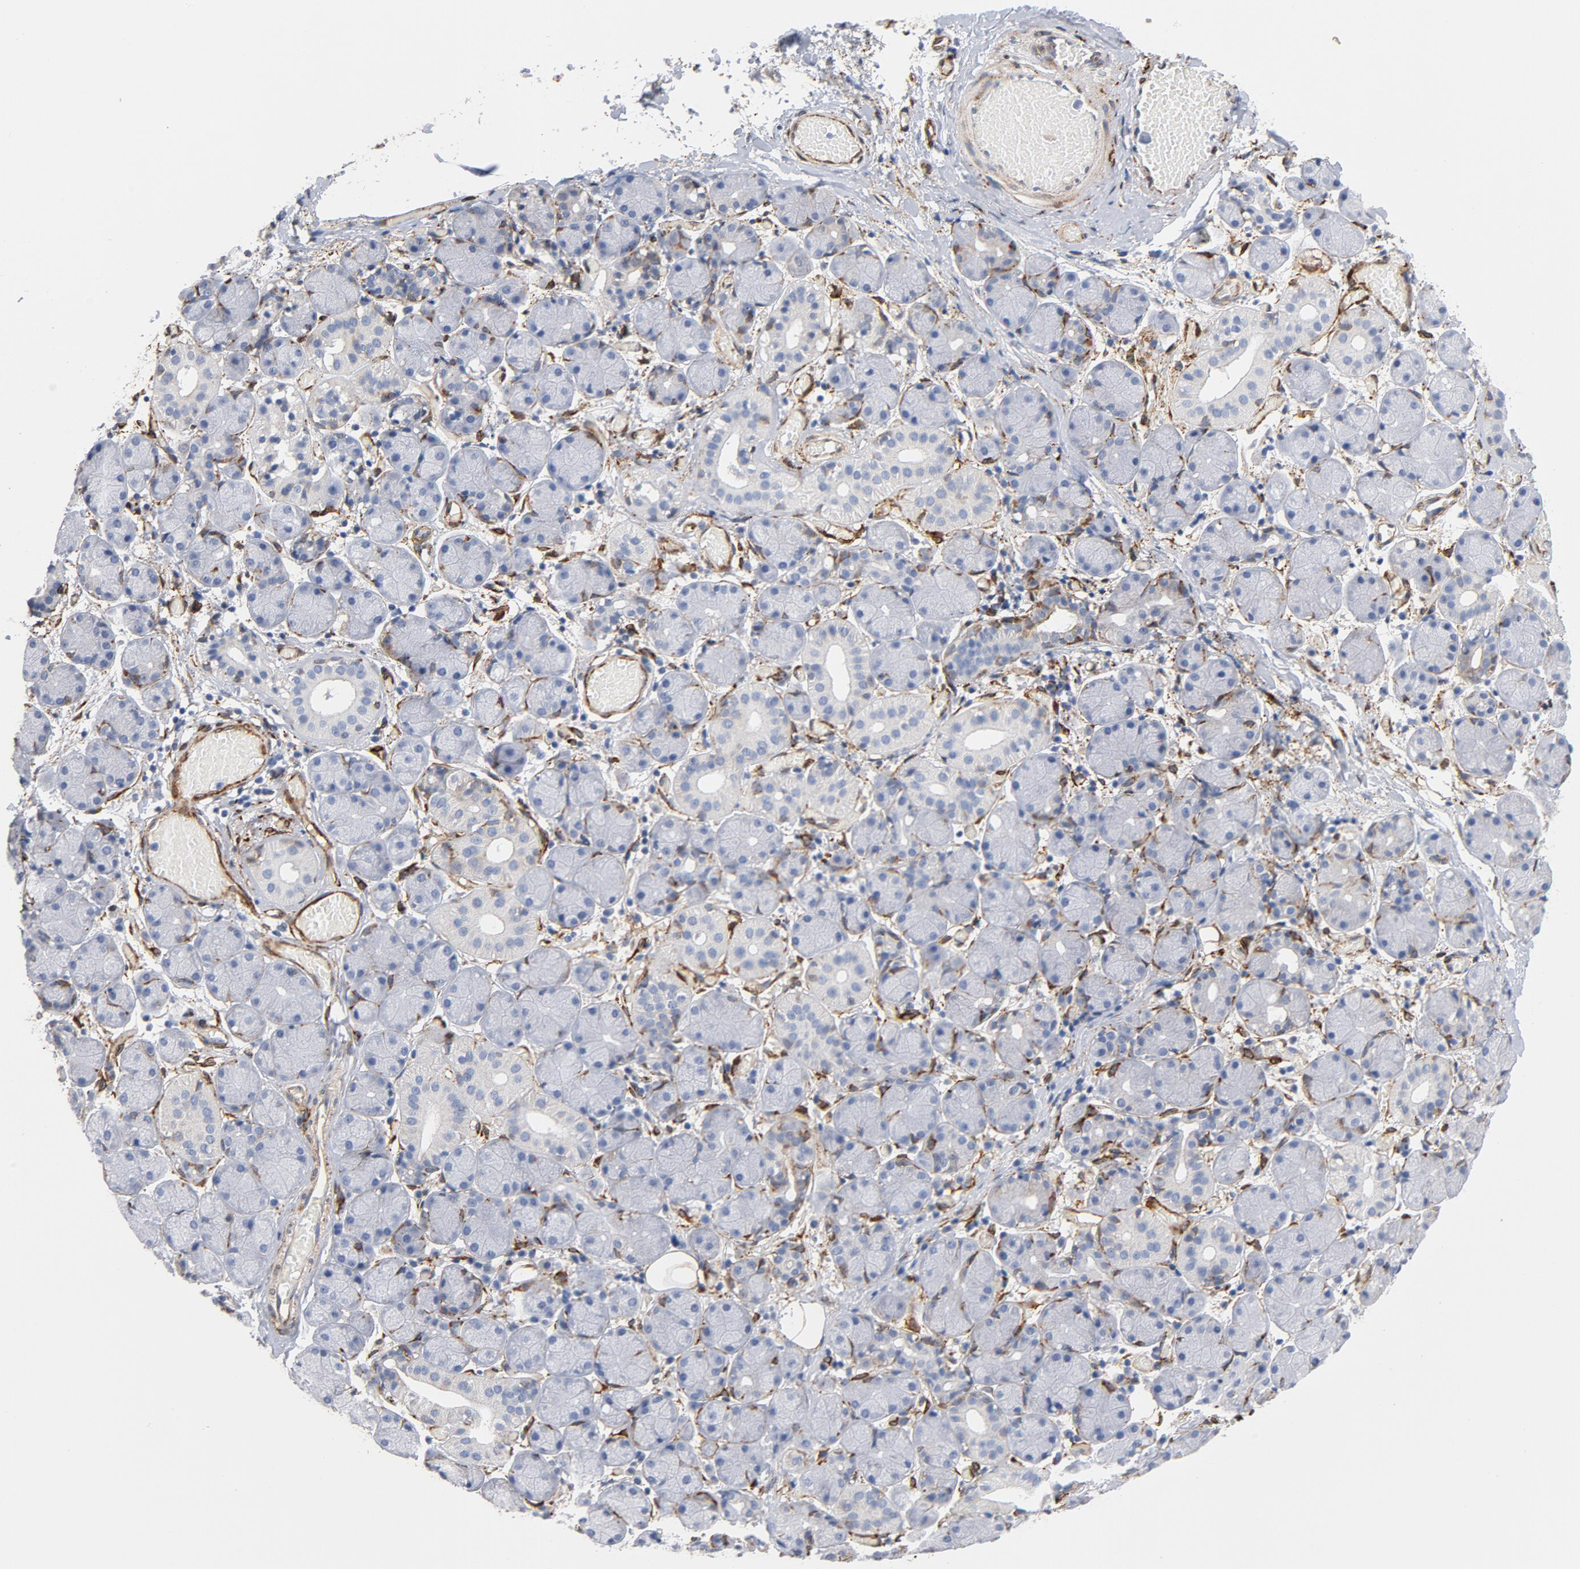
{"staining": {"intensity": "negative", "quantity": "none", "location": "none"}, "tissue": "salivary gland", "cell_type": "Glandular cells", "image_type": "normal", "snomed": [{"axis": "morphology", "description": "Normal tissue, NOS"}, {"axis": "topography", "description": "Salivary gland"}], "caption": "Glandular cells are negative for brown protein staining in unremarkable salivary gland. (DAB (3,3'-diaminobenzidine) immunohistochemistry, high magnification).", "gene": "SERPINH1", "patient": {"sex": "female", "age": 24}}